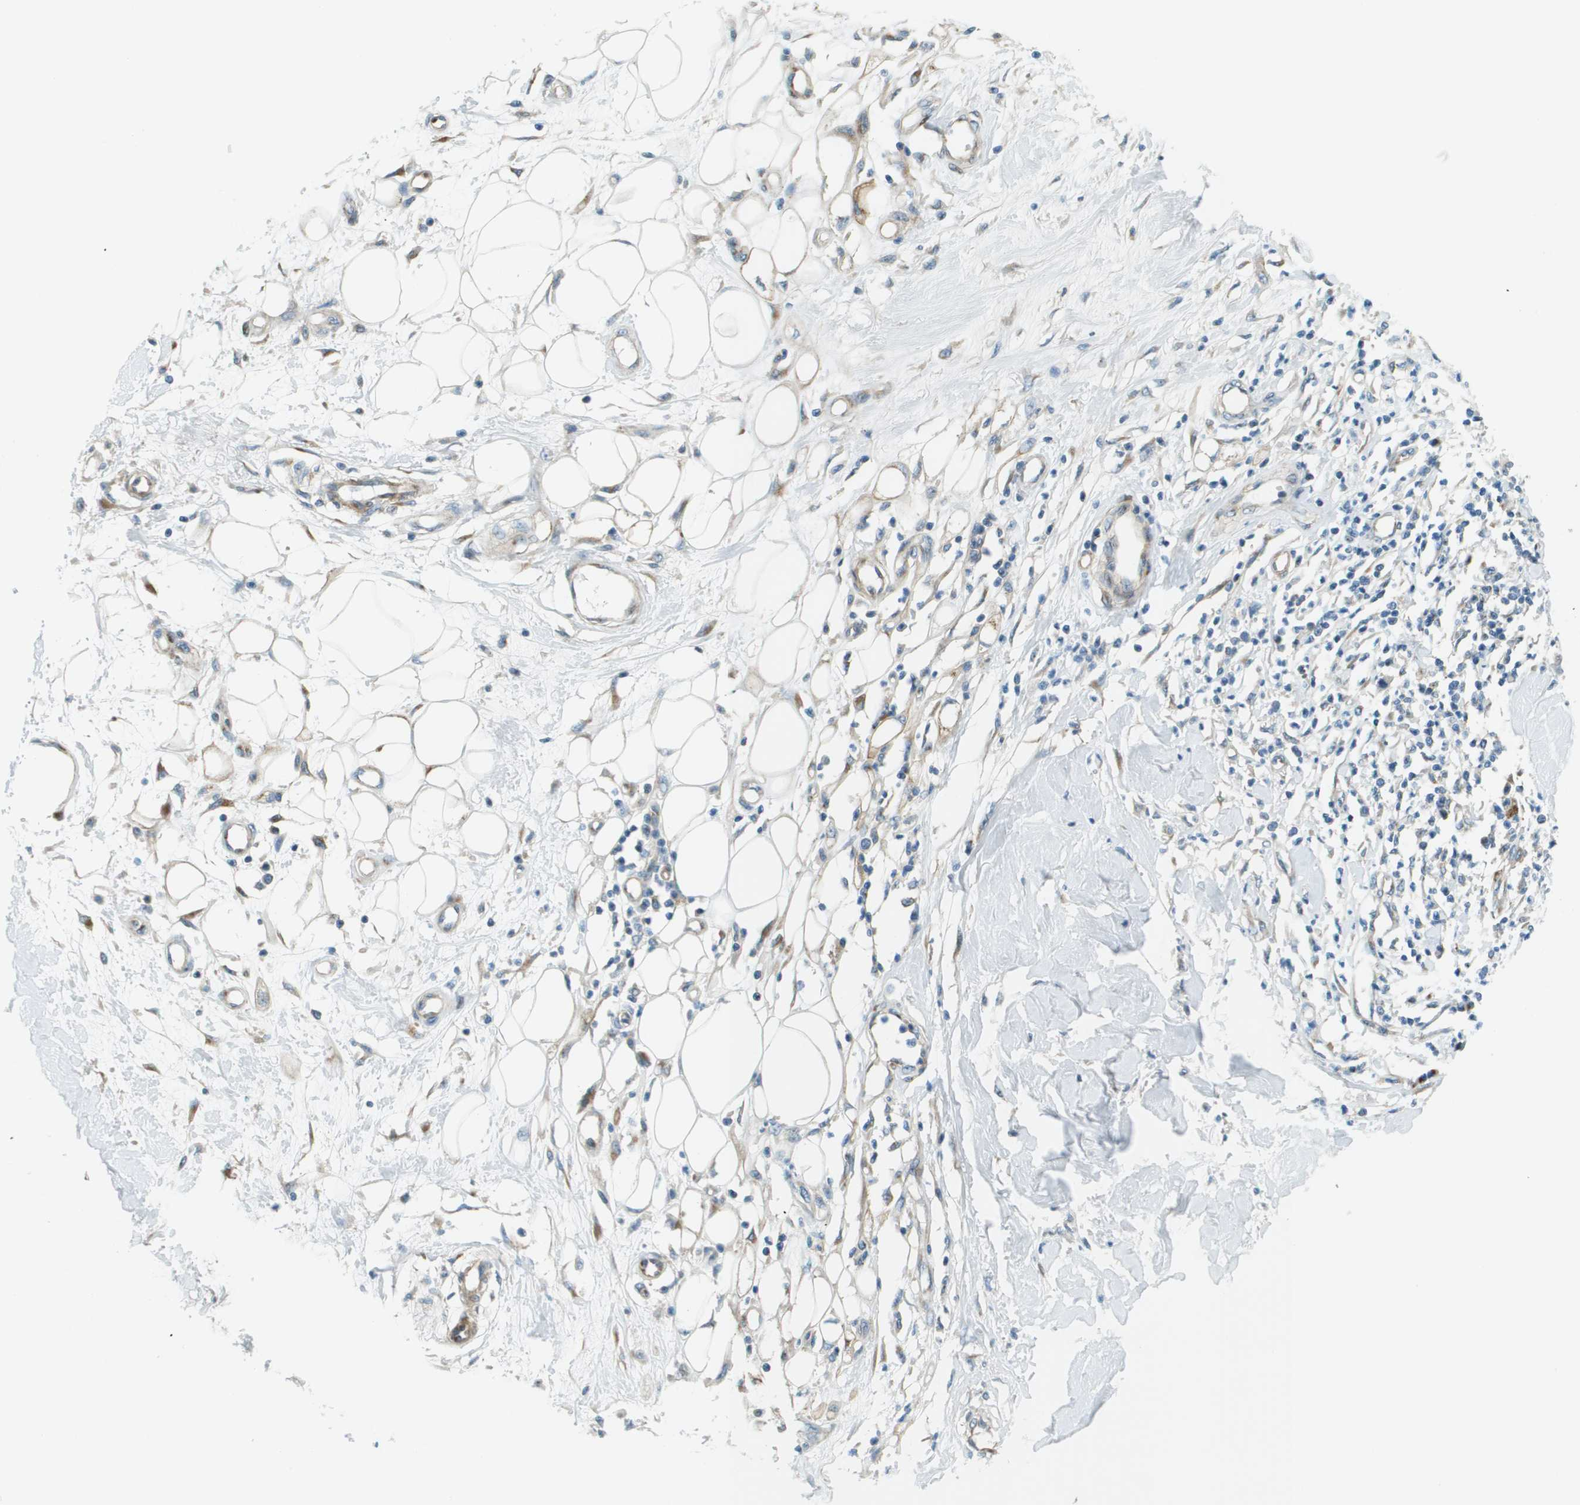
{"staining": {"intensity": "negative", "quantity": "none", "location": "none"}, "tissue": "adipose tissue", "cell_type": "Adipocytes", "image_type": "normal", "snomed": [{"axis": "morphology", "description": "Normal tissue, NOS"}, {"axis": "morphology", "description": "Squamous cell carcinoma, NOS"}, {"axis": "topography", "description": "Skin"}, {"axis": "topography", "description": "Peripheral nerve tissue"}], "caption": "The micrograph reveals no significant positivity in adipocytes of adipose tissue. (DAB immunohistochemistry (IHC) with hematoxylin counter stain).", "gene": "ACBD3", "patient": {"sex": "male", "age": 83}}